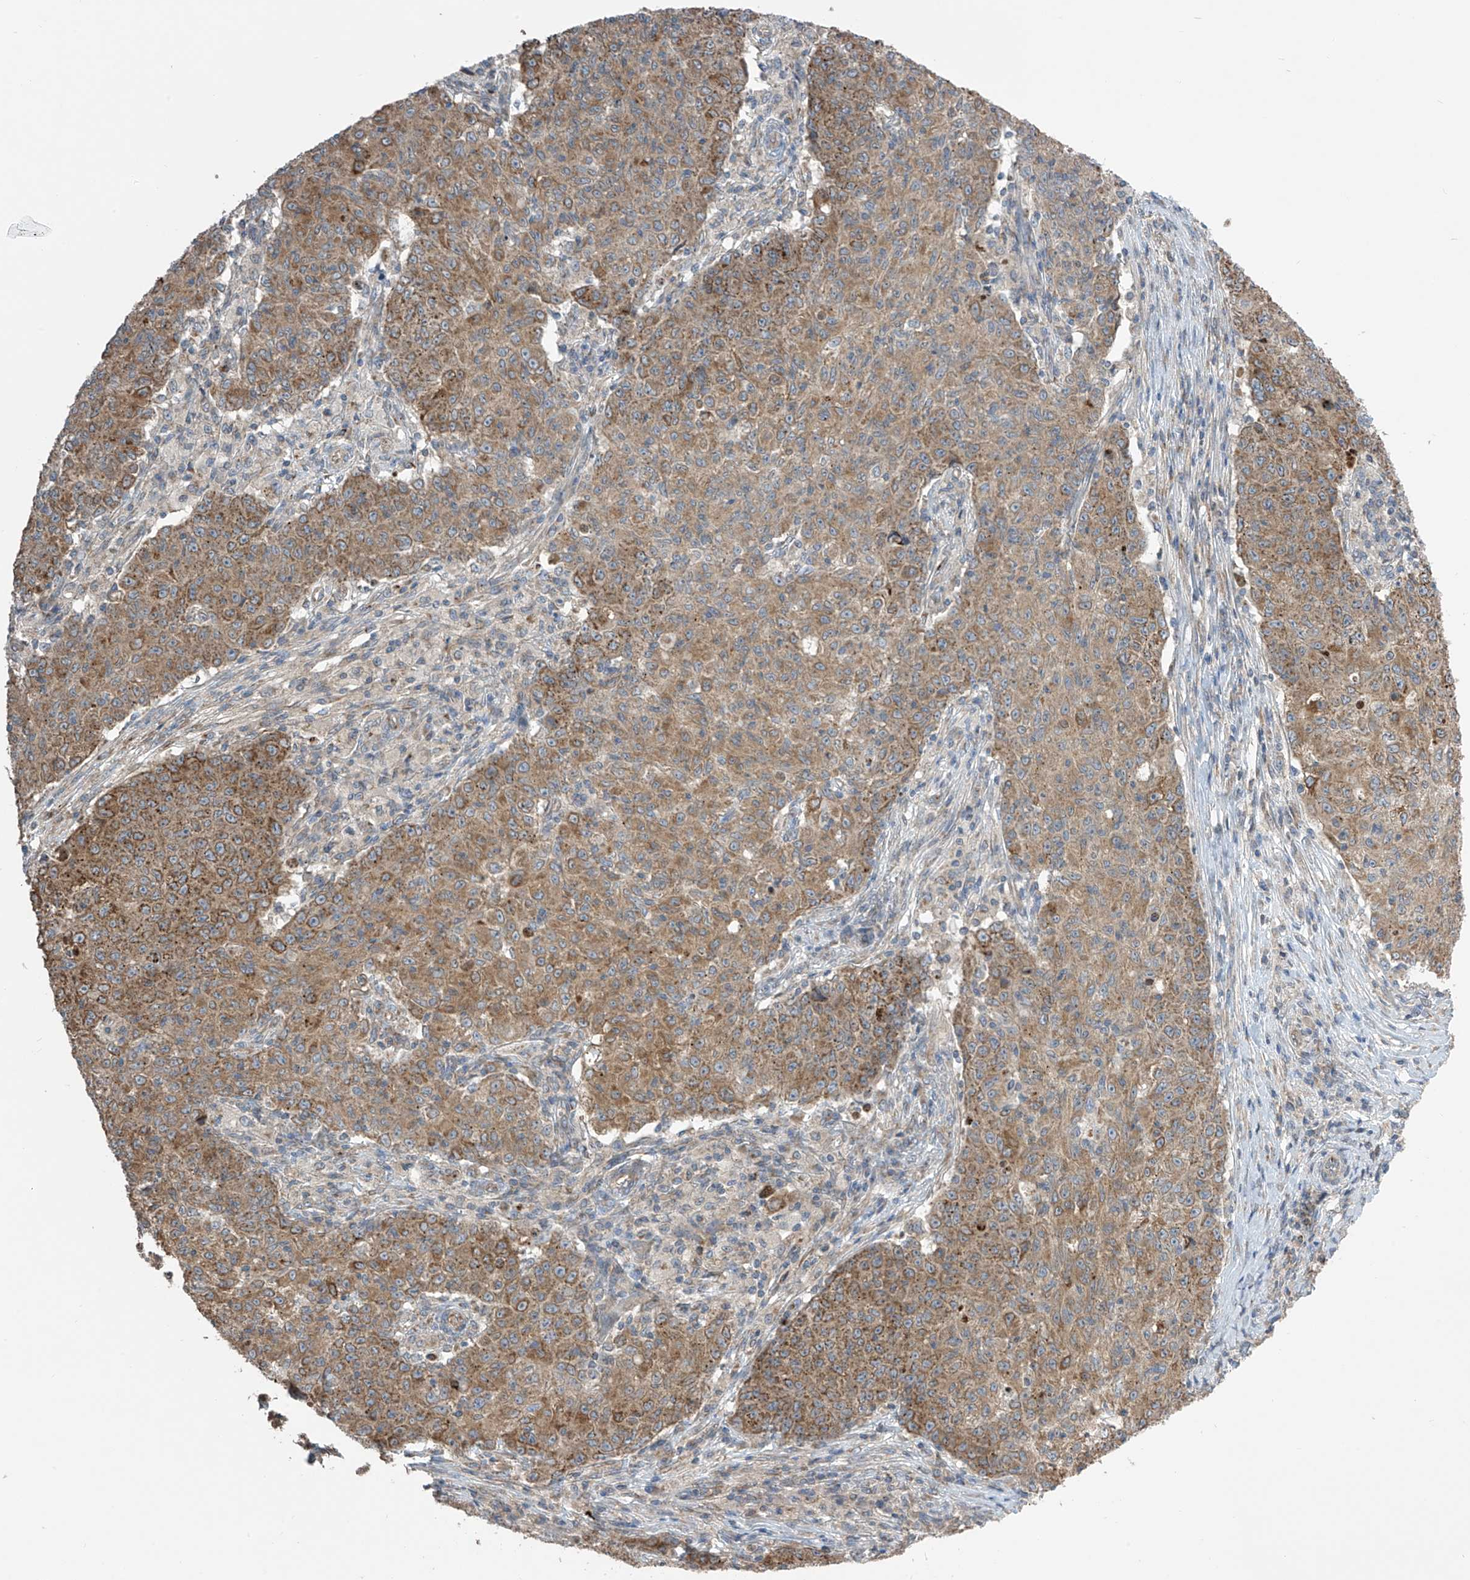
{"staining": {"intensity": "moderate", "quantity": ">75%", "location": "cytoplasmic/membranous"}, "tissue": "ovarian cancer", "cell_type": "Tumor cells", "image_type": "cancer", "snomed": [{"axis": "morphology", "description": "Carcinoma, endometroid"}, {"axis": "topography", "description": "Ovary"}], "caption": "Immunohistochemical staining of ovarian cancer (endometroid carcinoma) shows medium levels of moderate cytoplasmic/membranous protein positivity in approximately >75% of tumor cells.", "gene": "PNPT1", "patient": {"sex": "female", "age": 42}}